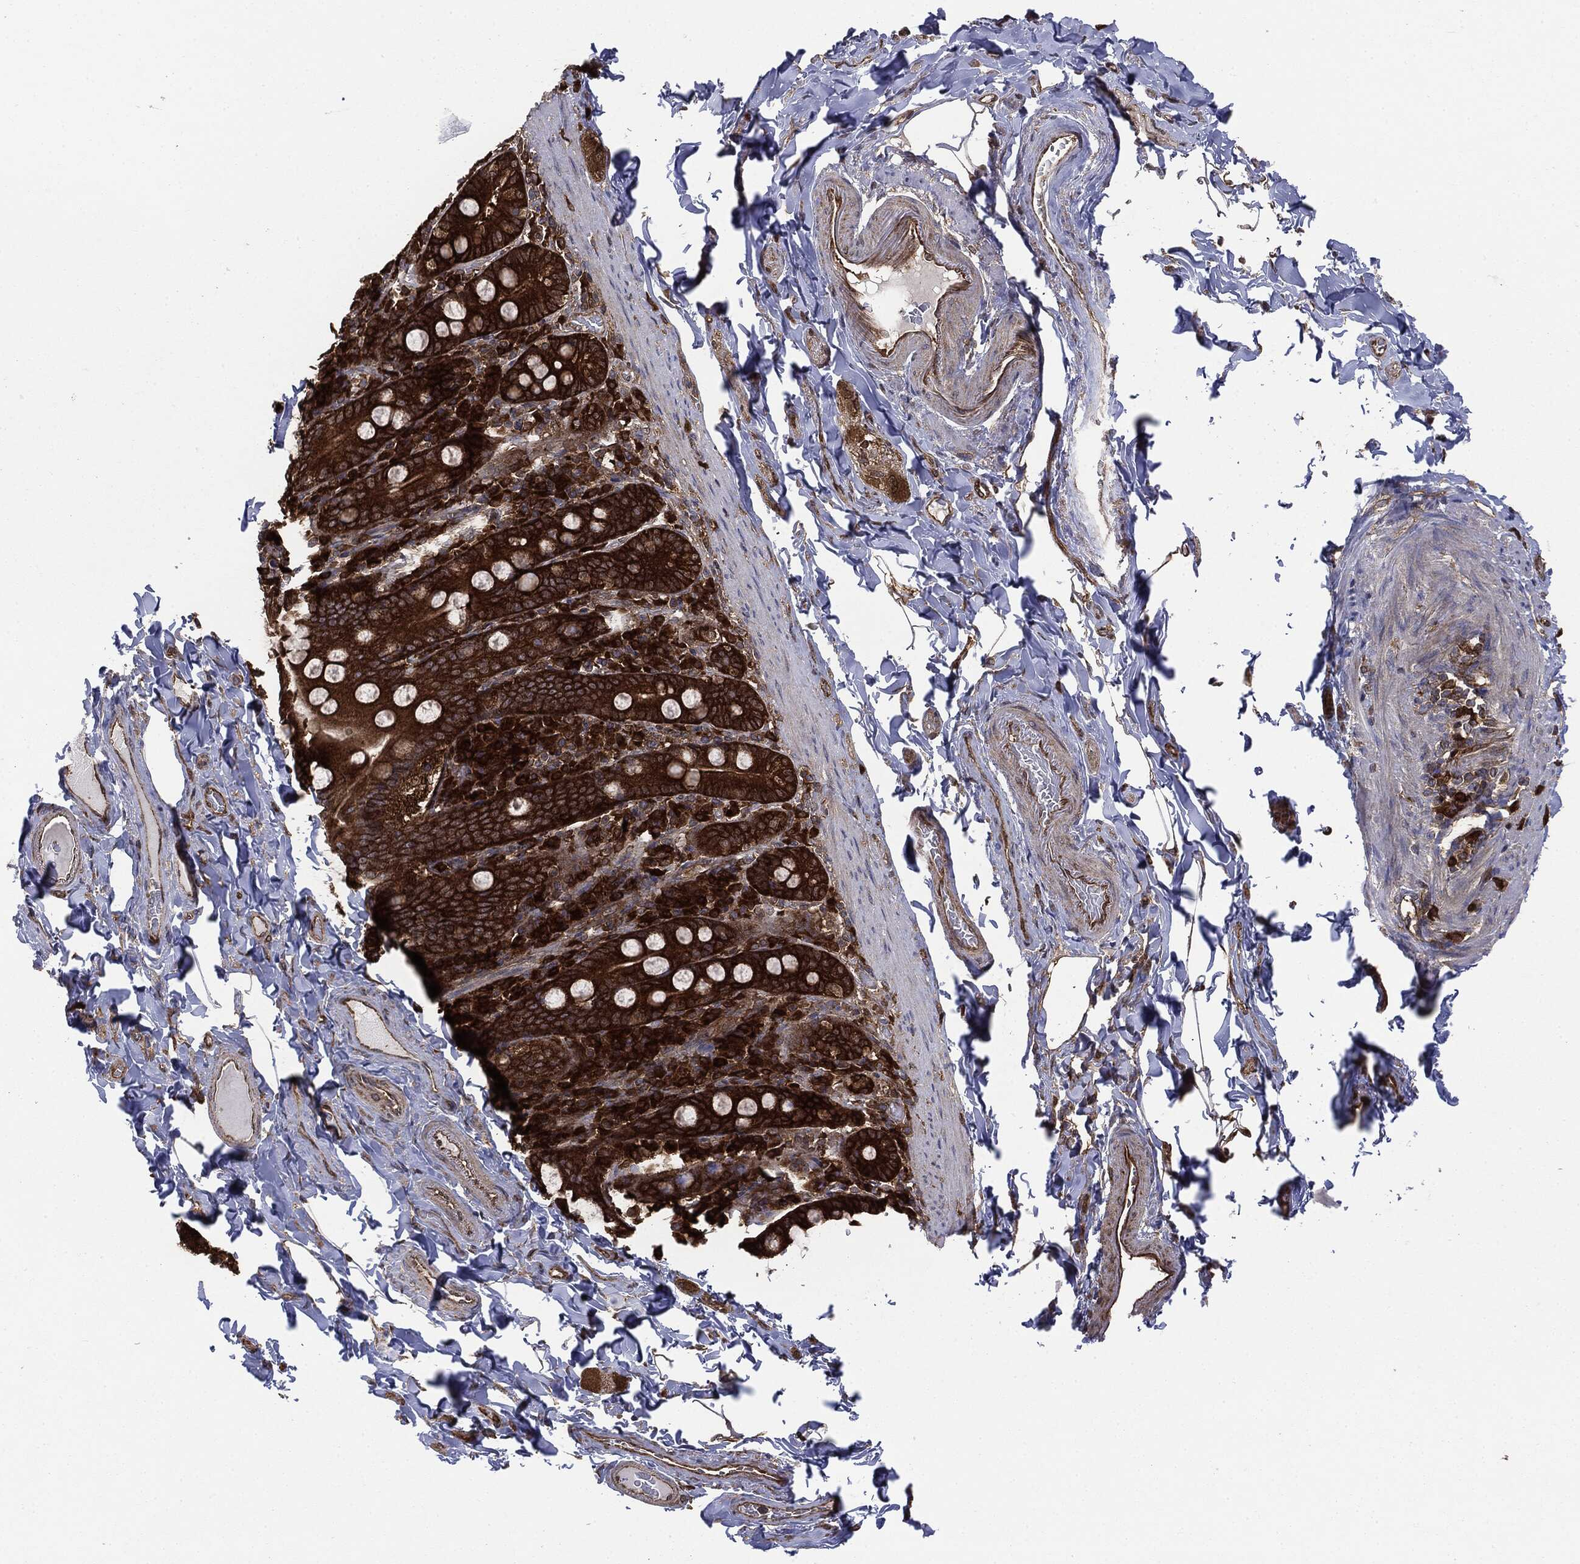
{"staining": {"intensity": "strong", "quantity": ">75%", "location": "cytoplasmic/membranous"}, "tissue": "soft tissue", "cell_type": "Fibroblasts", "image_type": "normal", "snomed": [{"axis": "morphology", "description": "Normal tissue, NOS"}, {"axis": "topography", "description": "Smooth muscle"}, {"axis": "topography", "description": "Duodenum"}, {"axis": "topography", "description": "Peripheral nerve tissue"}], "caption": "The immunohistochemical stain shows strong cytoplasmic/membranous positivity in fibroblasts of unremarkable soft tissue.", "gene": "NME1", "patient": {"sex": "female", "age": 61}}